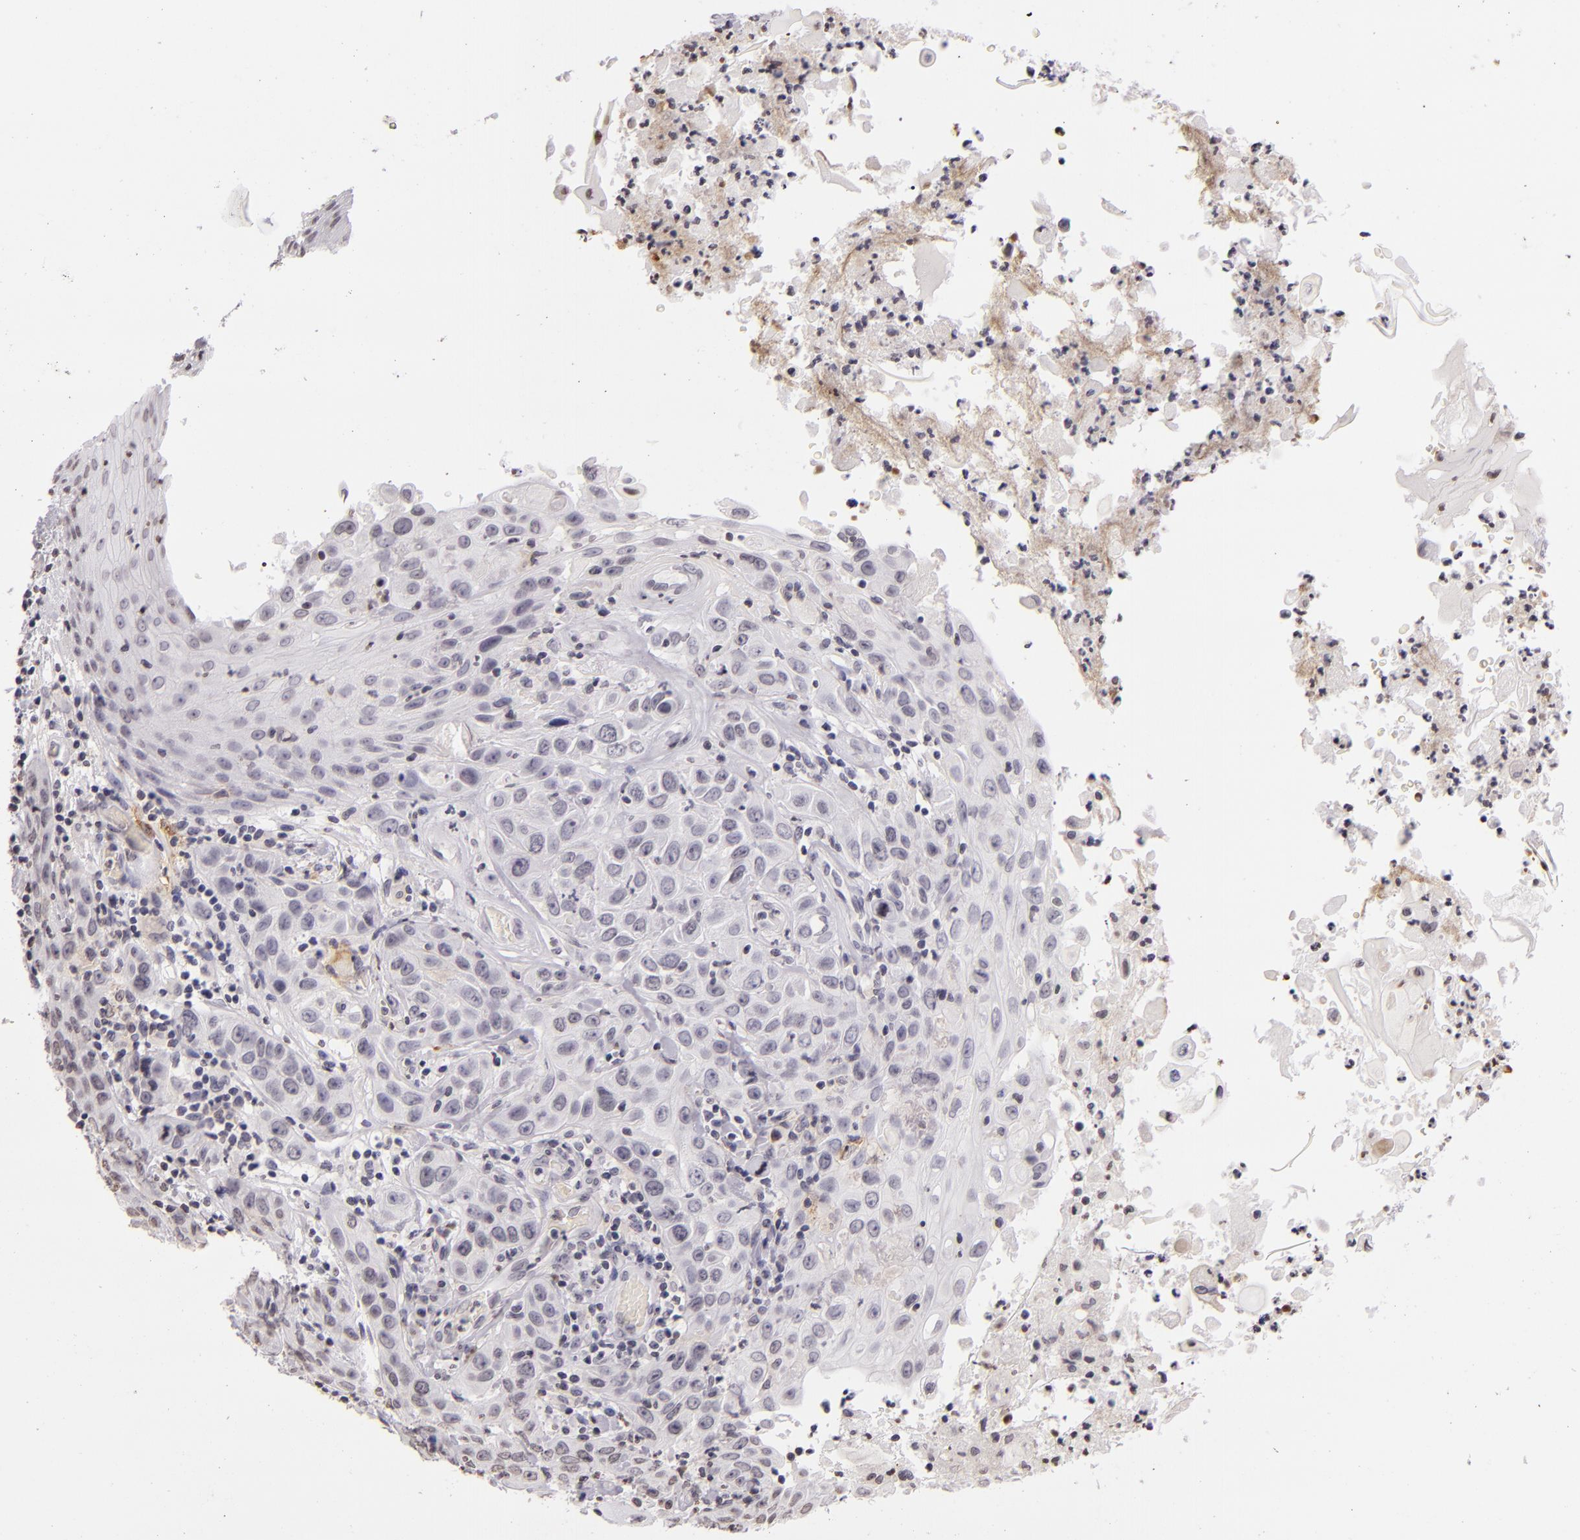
{"staining": {"intensity": "negative", "quantity": "none", "location": "none"}, "tissue": "skin cancer", "cell_type": "Tumor cells", "image_type": "cancer", "snomed": [{"axis": "morphology", "description": "Squamous cell carcinoma, NOS"}, {"axis": "topography", "description": "Skin"}], "caption": "This is a micrograph of IHC staining of squamous cell carcinoma (skin), which shows no positivity in tumor cells.", "gene": "CD40", "patient": {"sex": "male", "age": 84}}